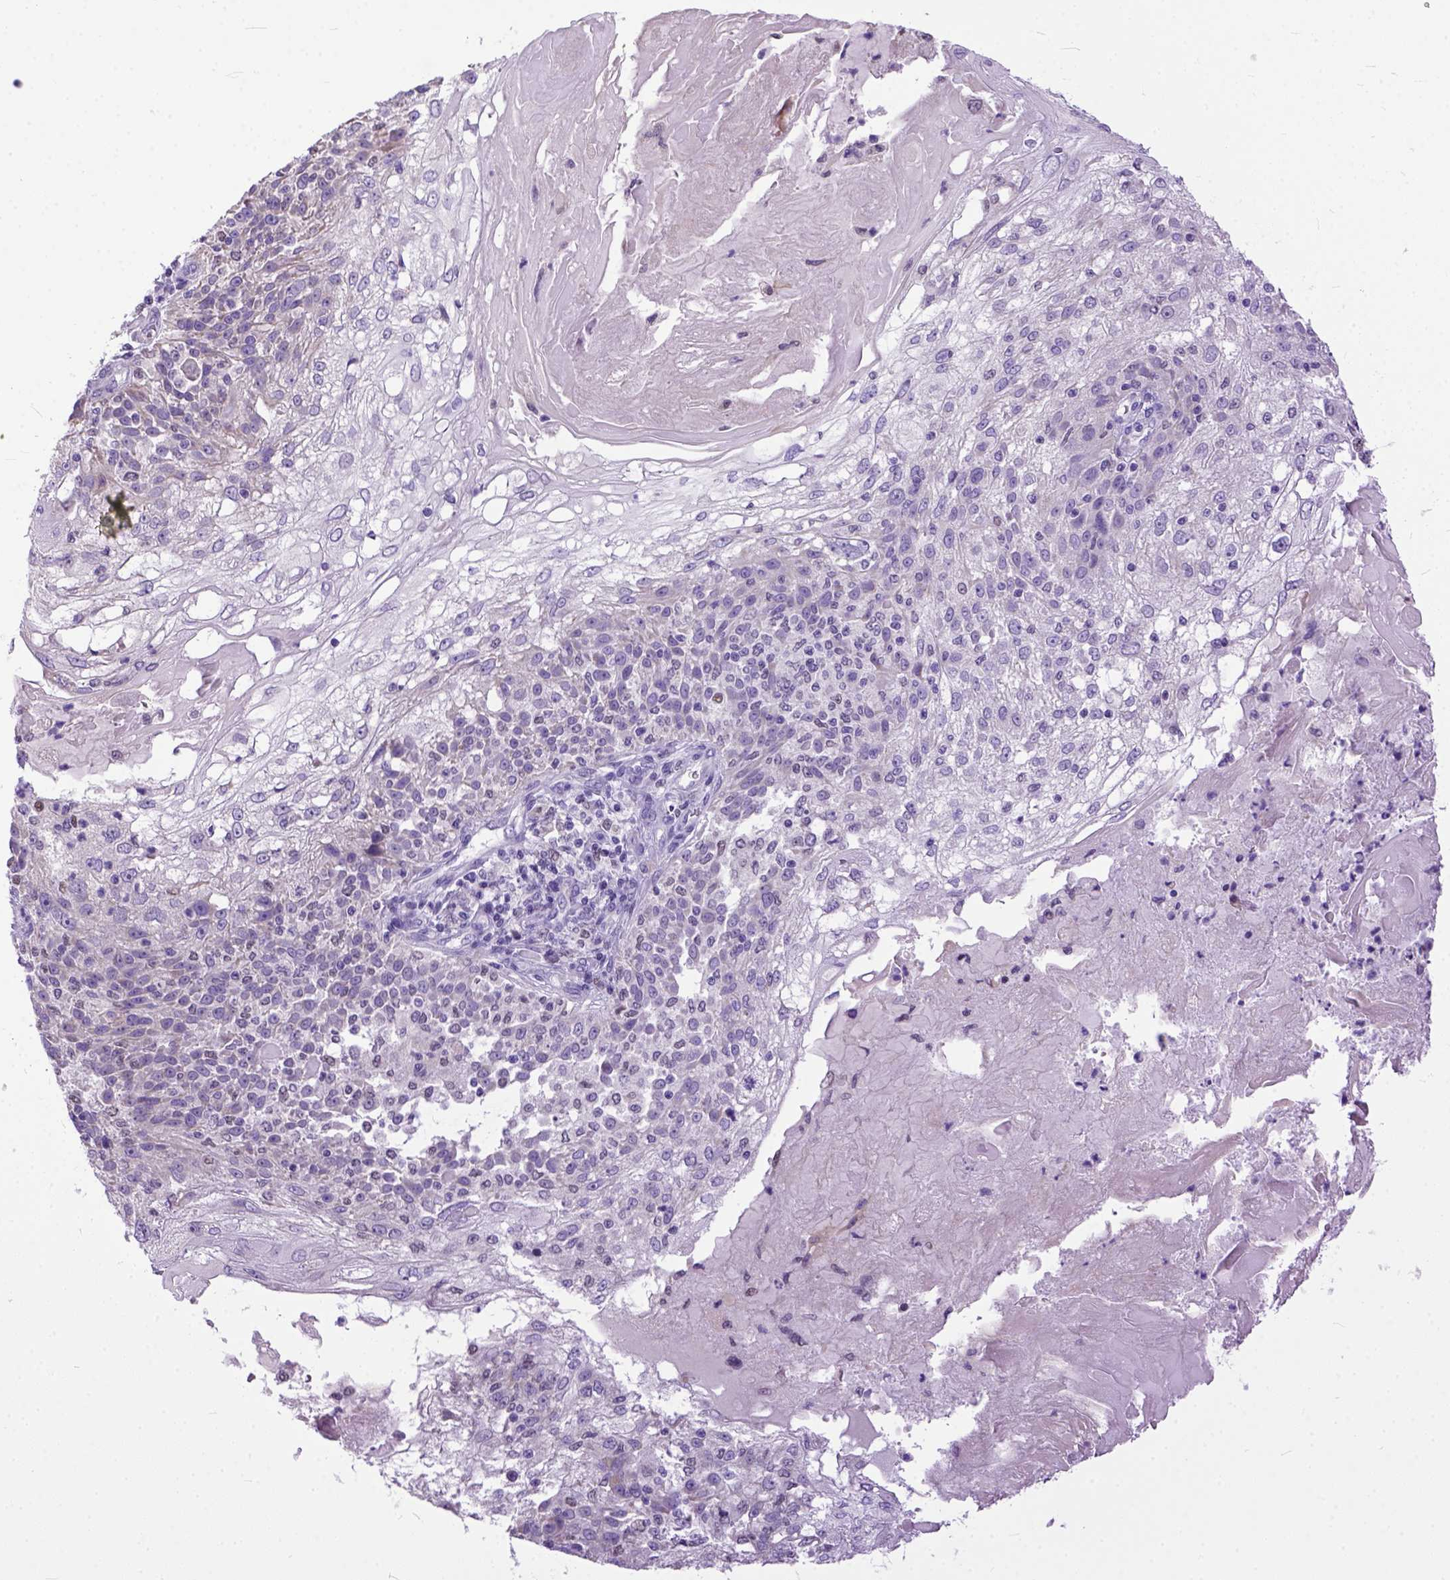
{"staining": {"intensity": "negative", "quantity": "none", "location": "none"}, "tissue": "skin cancer", "cell_type": "Tumor cells", "image_type": "cancer", "snomed": [{"axis": "morphology", "description": "Normal tissue, NOS"}, {"axis": "morphology", "description": "Squamous cell carcinoma, NOS"}, {"axis": "topography", "description": "Skin"}], "caption": "Tumor cells show no significant staining in skin cancer.", "gene": "CRB1", "patient": {"sex": "female", "age": 83}}